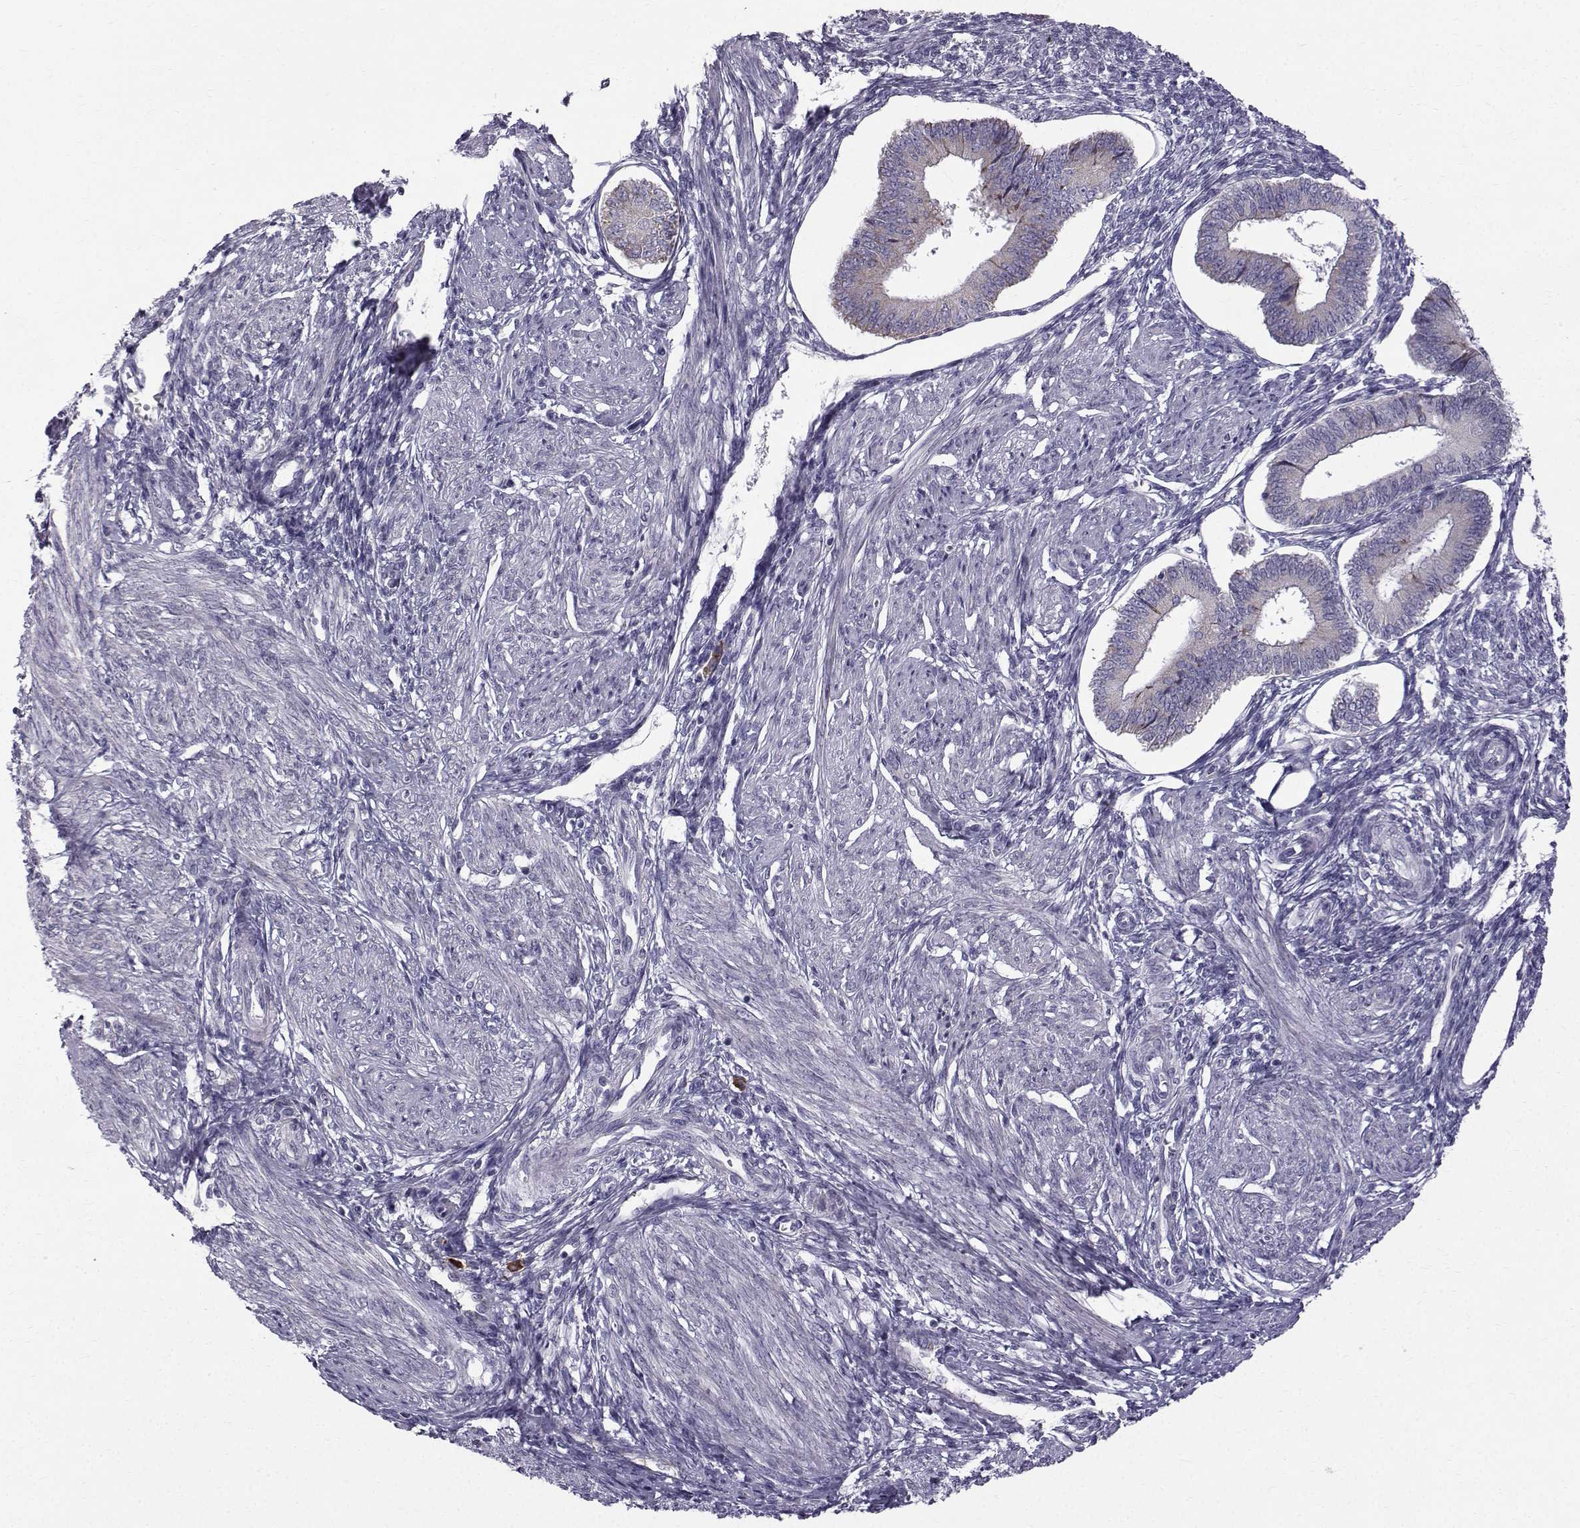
{"staining": {"intensity": "negative", "quantity": "none", "location": "none"}, "tissue": "endometrium", "cell_type": "Cells in endometrial stroma", "image_type": "normal", "snomed": [{"axis": "morphology", "description": "Normal tissue, NOS"}, {"axis": "topography", "description": "Endometrium"}], "caption": "The histopathology image exhibits no staining of cells in endometrial stroma in normal endometrium. (Brightfield microscopy of DAB (3,3'-diaminobenzidine) immunohistochemistry at high magnification).", "gene": "ROPN1B", "patient": {"sex": "female", "age": 42}}